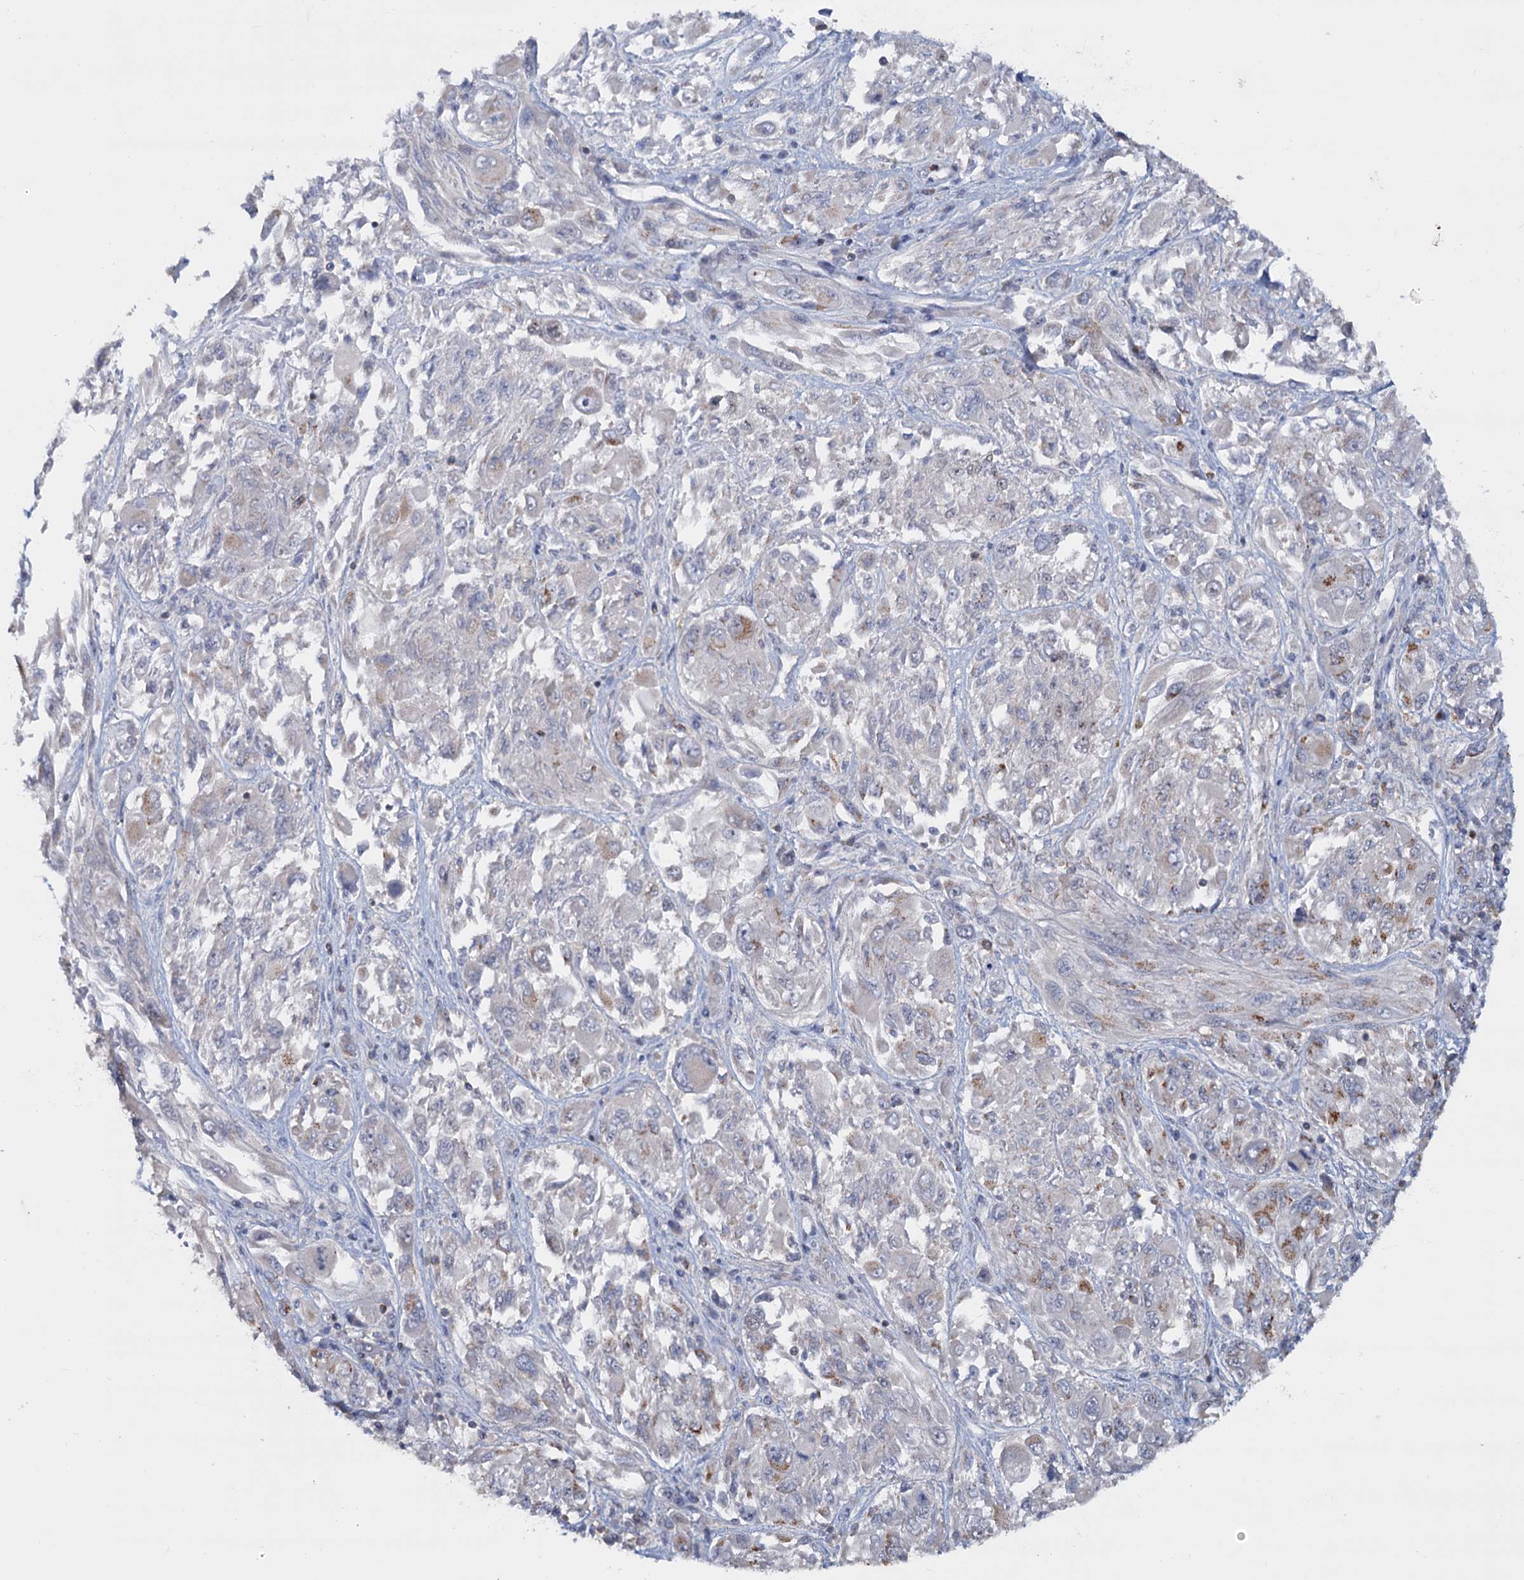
{"staining": {"intensity": "negative", "quantity": "none", "location": "none"}, "tissue": "melanoma", "cell_type": "Tumor cells", "image_type": "cancer", "snomed": [{"axis": "morphology", "description": "Malignant melanoma, NOS"}, {"axis": "topography", "description": "Skin"}], "caption": "An immunohistochemistry micrograph of malignant melanoma is shown. There is no staining in tumor cells of malignant melanoma.", "gene": "LRCH4", "patient": {"sex": "female", "age": 91}}